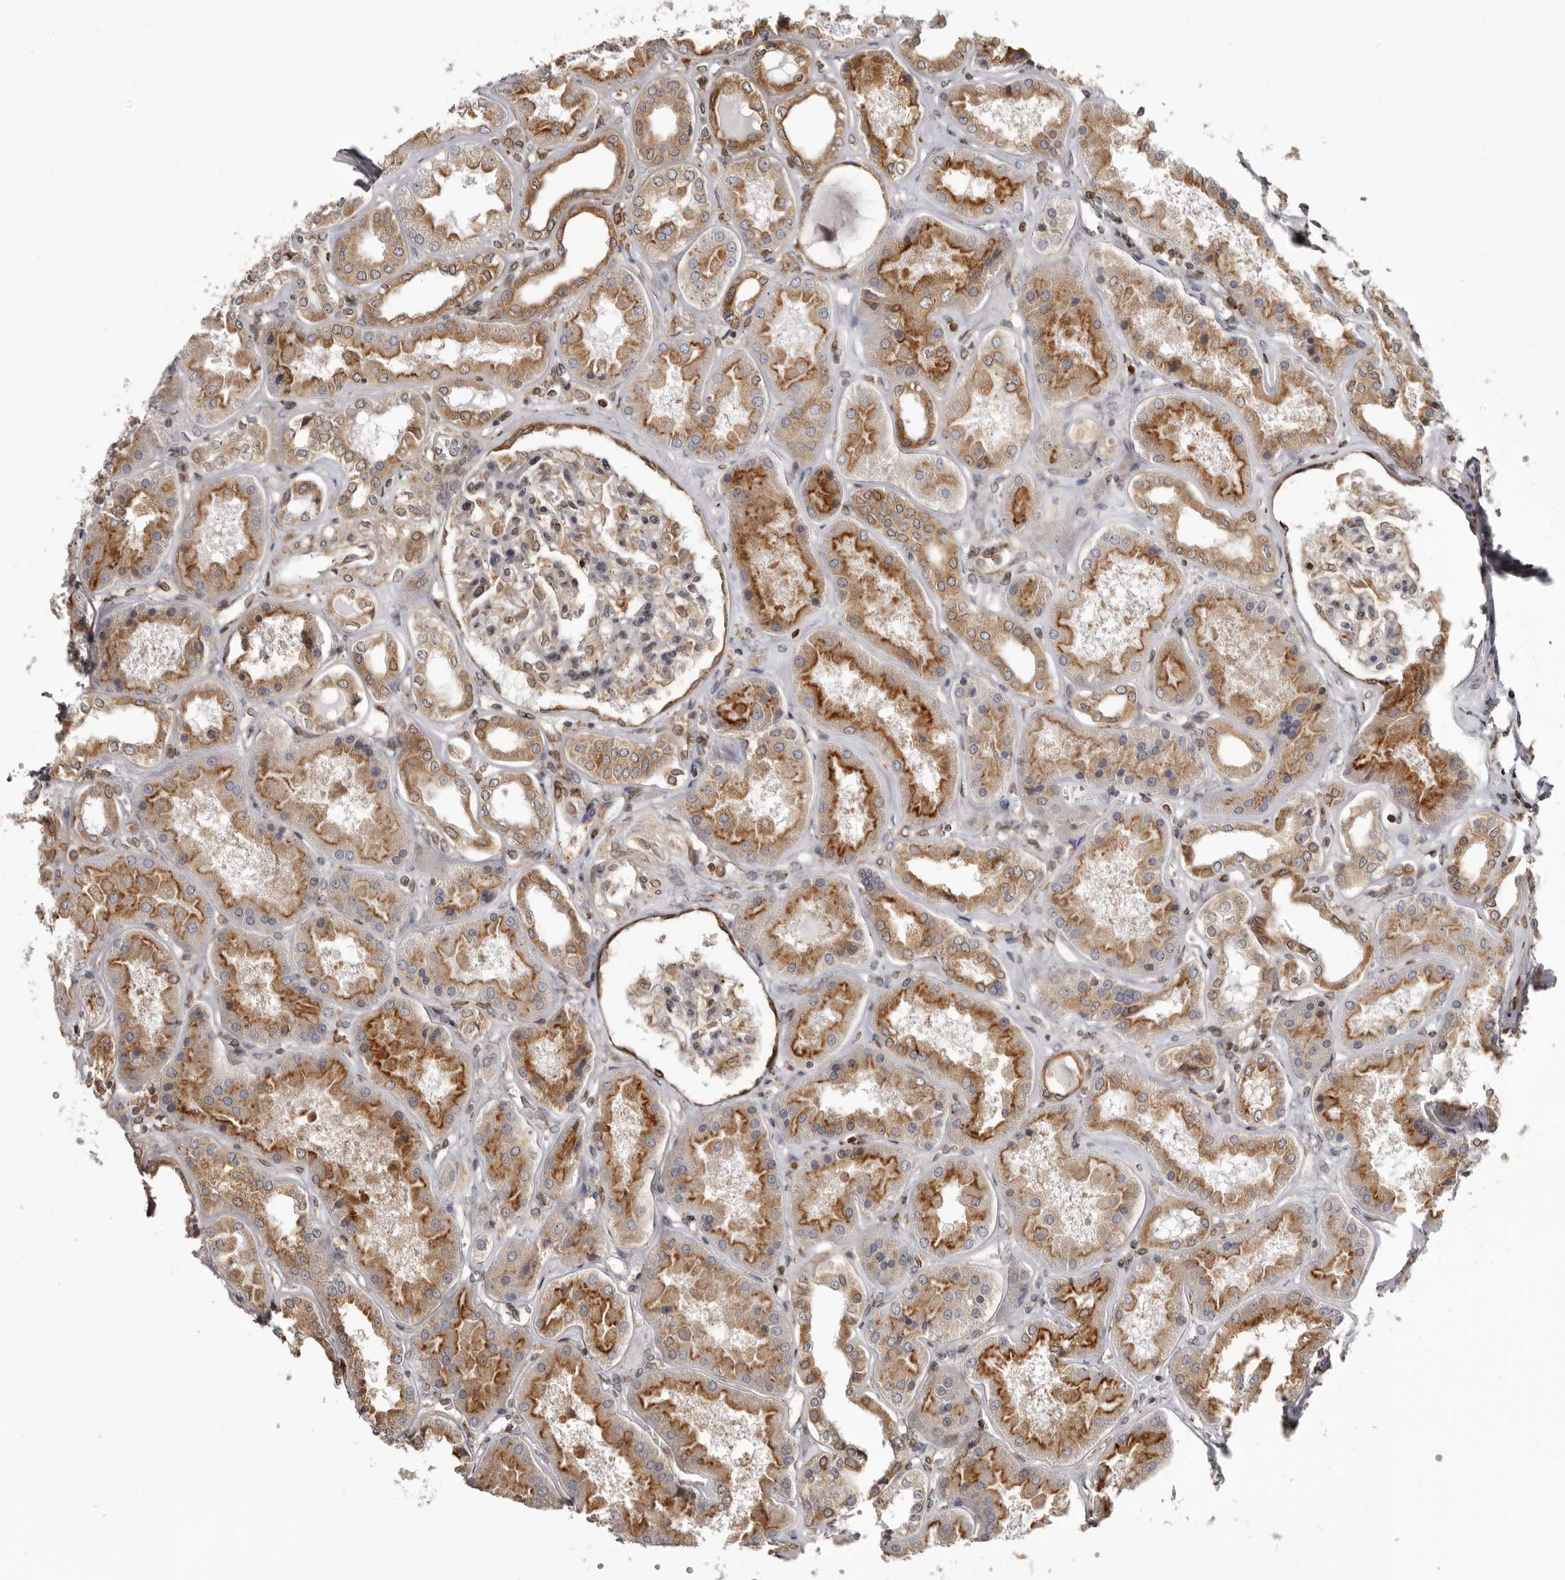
{"staining": {"intensity": "moderate", "quantity": "25%-75%", "location": "cytoplasmic/membranous"}, "tissue": "kidney", "cell_type": "Cells in glomeruli", "image_type": "normal", "snomed": [{"axis": "morphology", "description": "Normal tissue, NOS"}, {"axis": "topography", "description": "Kidney"}], "caption": "Moderate cytoplasmic/membranous protein expression is present in about 25%-75% of cells in glomeruli in kidney. (Brightfield microscopy of DAB IHC at high magnification).", "gene": "C4orf3", "patient": {"sex": "female", "age": 56}}